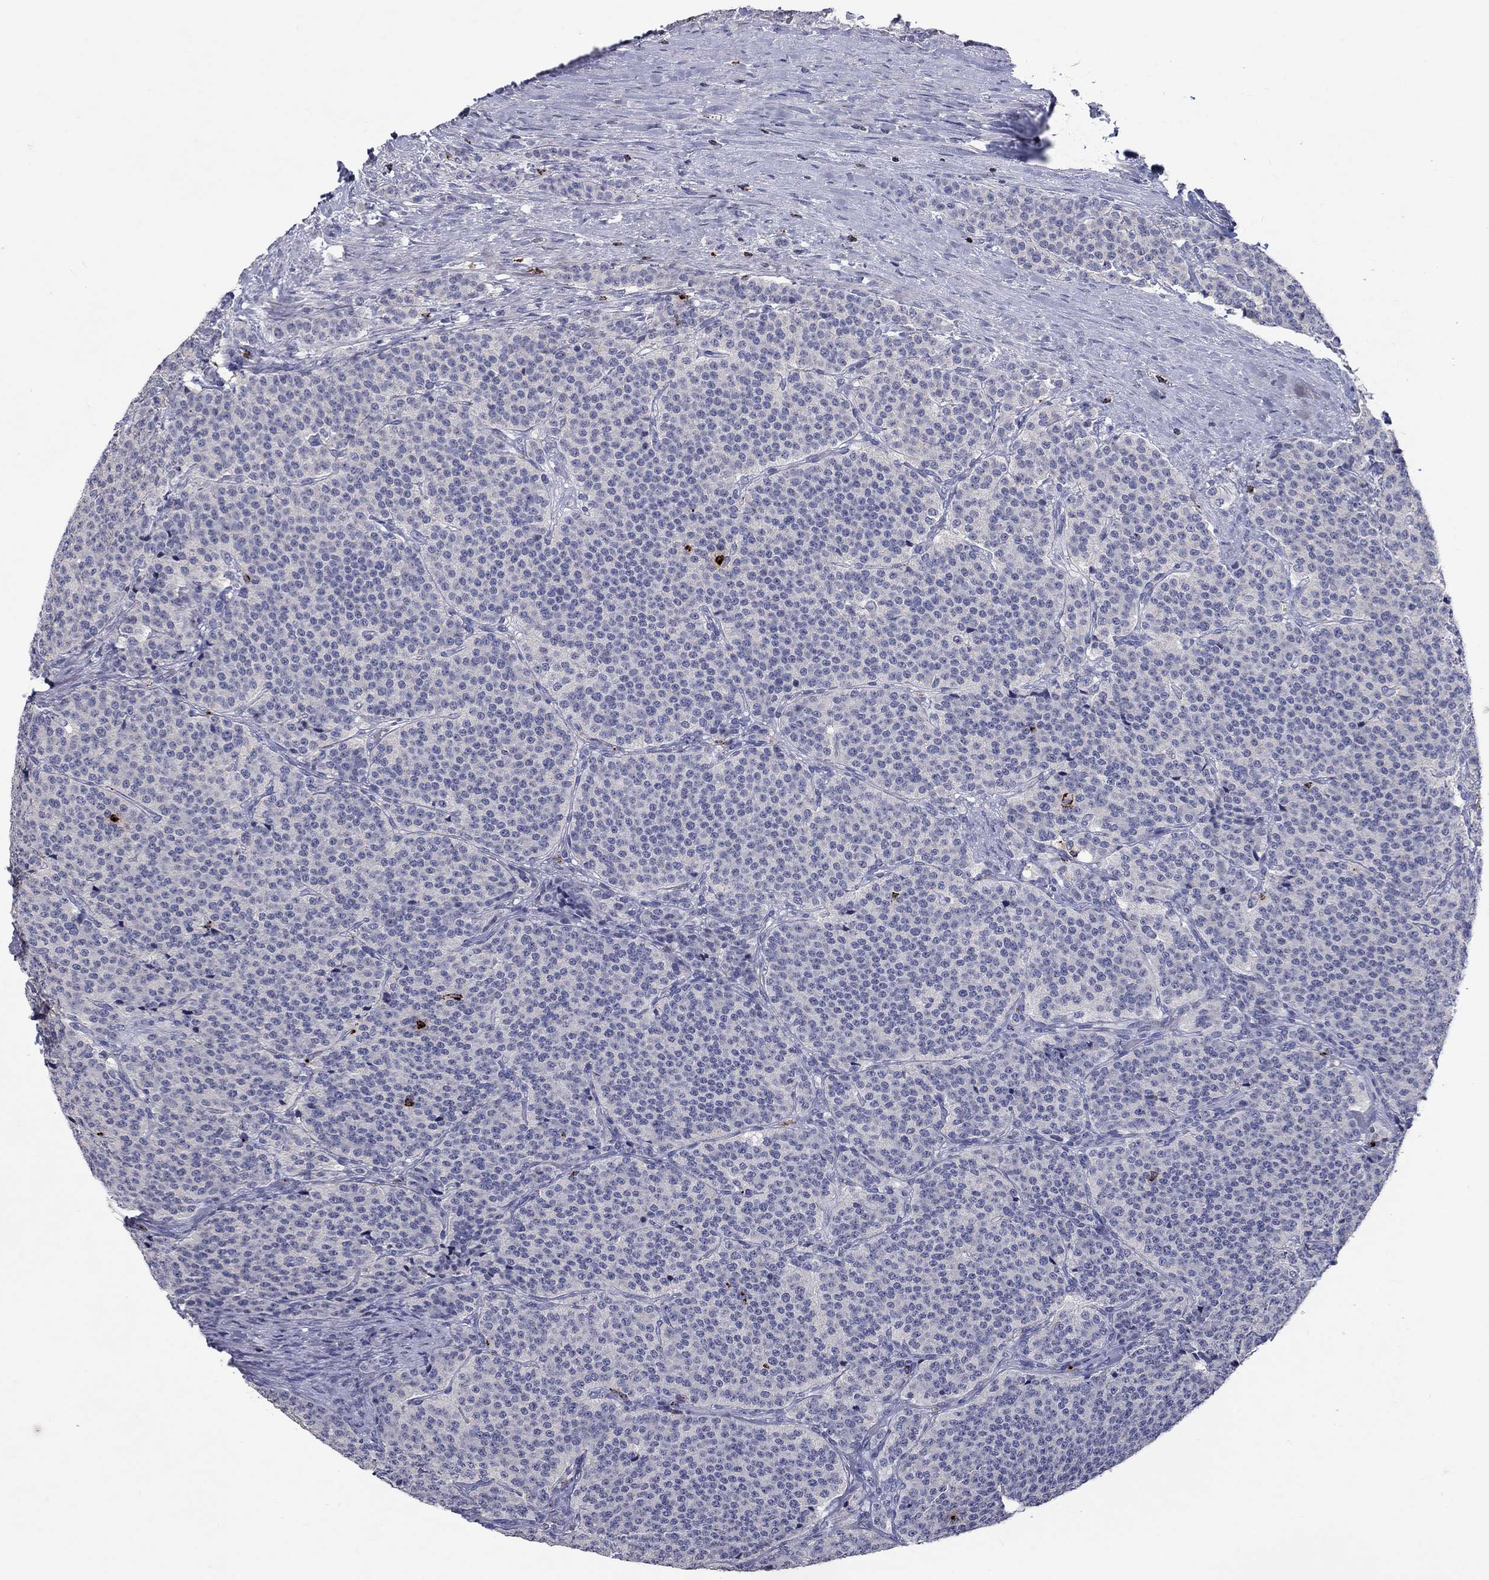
{"staining": {"intensity": "negative", "quantity": "none", "location": "none"}, "tissue": "carcinoid", "cell_type": "Tumor cells", "image_type": "cancer", "snomed": [{"axis": "morphology", "description": "Carcinoid, malignant, NOS"}, {"axis": "topography", "description": "Small intestine"}], "caption": "This is an immunohistochemistry photomicrograph of carcinoid. There is no expression in tumor cells.", "gene": "GZMA", "patient": {"sex": "female", "age": 58}}